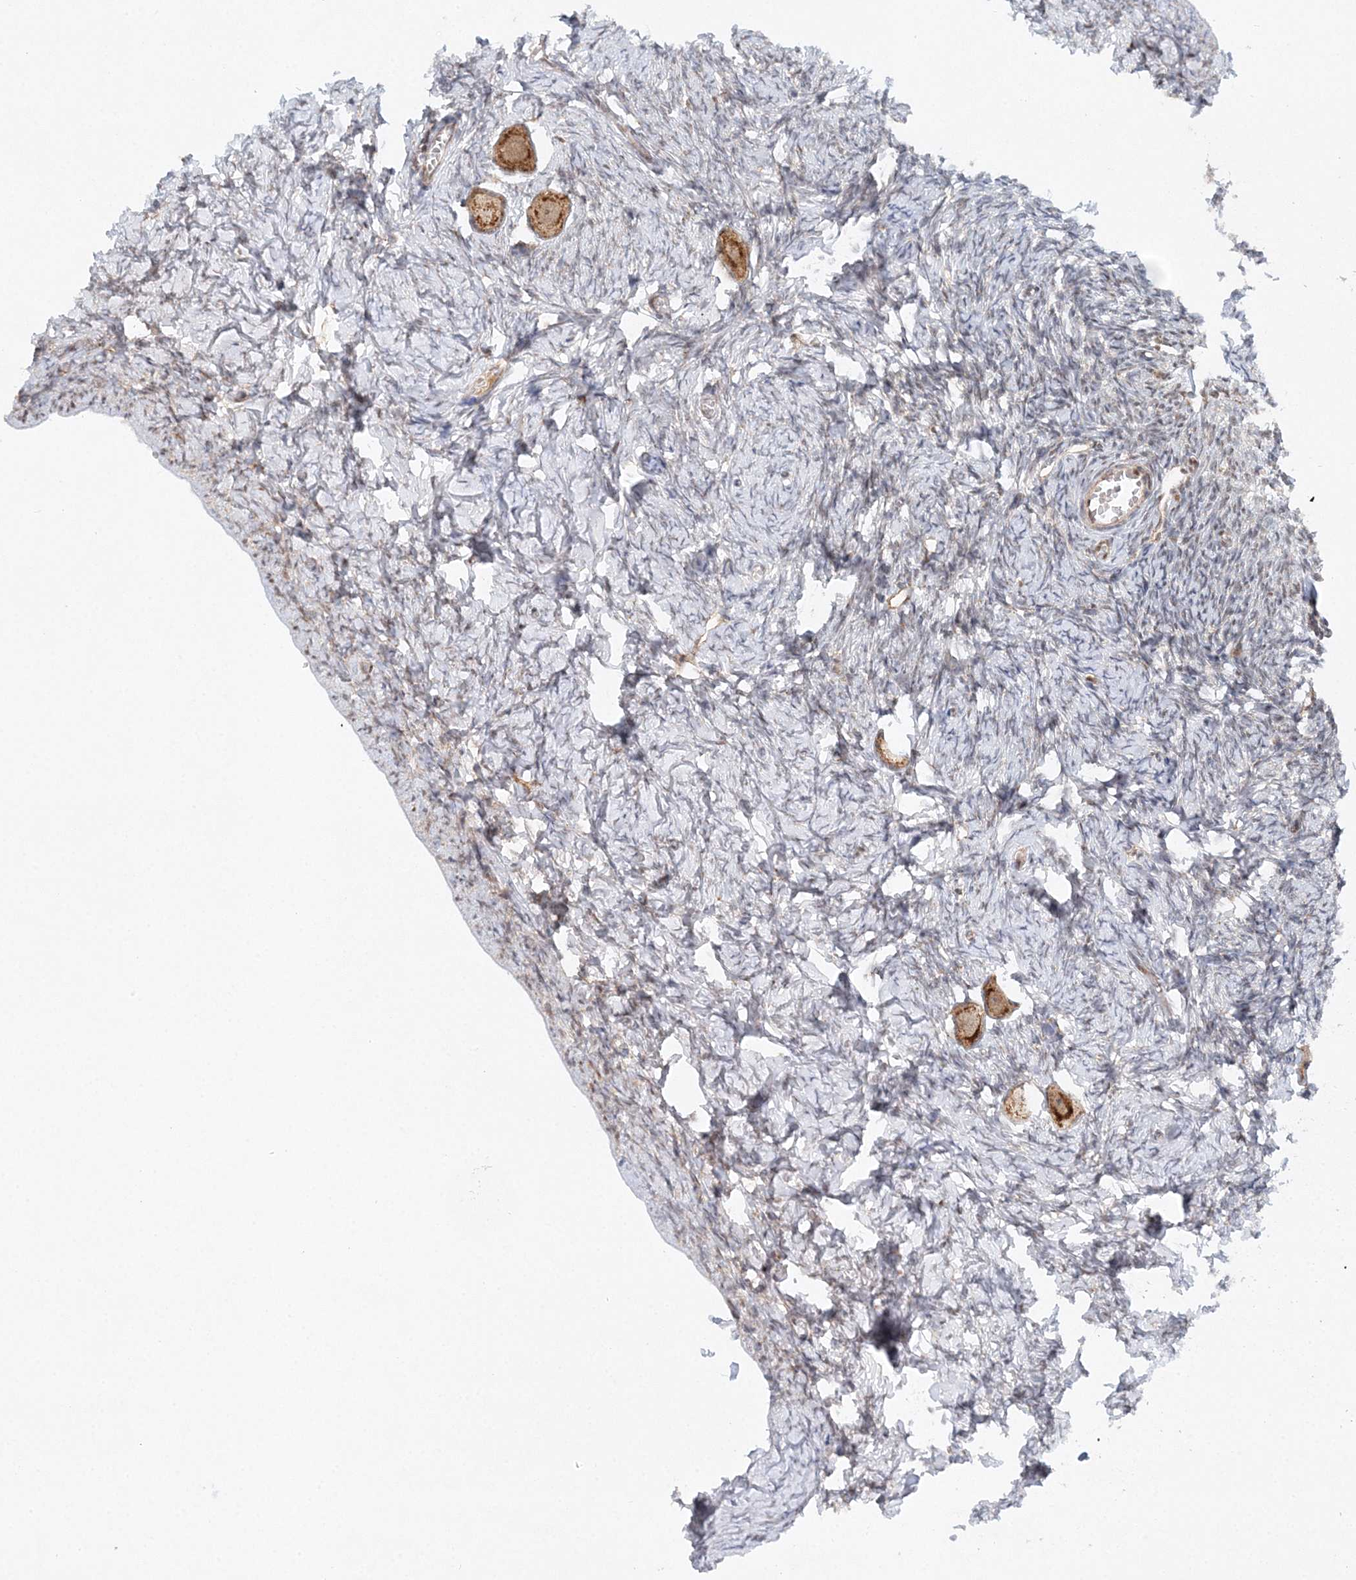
{"staining": {"intensity": "moderate", "quantity": ">75%", "location": "cytoplasmic/membranous"}, "tissue": "ovary", "cell_type": "Follicle cells", "image_type": "normal", "snomed": [{"axis": "morphology", "description": "Normal tissue, NOS"}, {"axis": "topography", "description": "Ovary"}], "caption": "Follicle cells display medium levels of moderate cytoplasmic/membranous positivity in approximately >75% of cells in normal ovary.", "gene": "RAB11FIP2", "patient": {"sex": "female", "age": 27}}